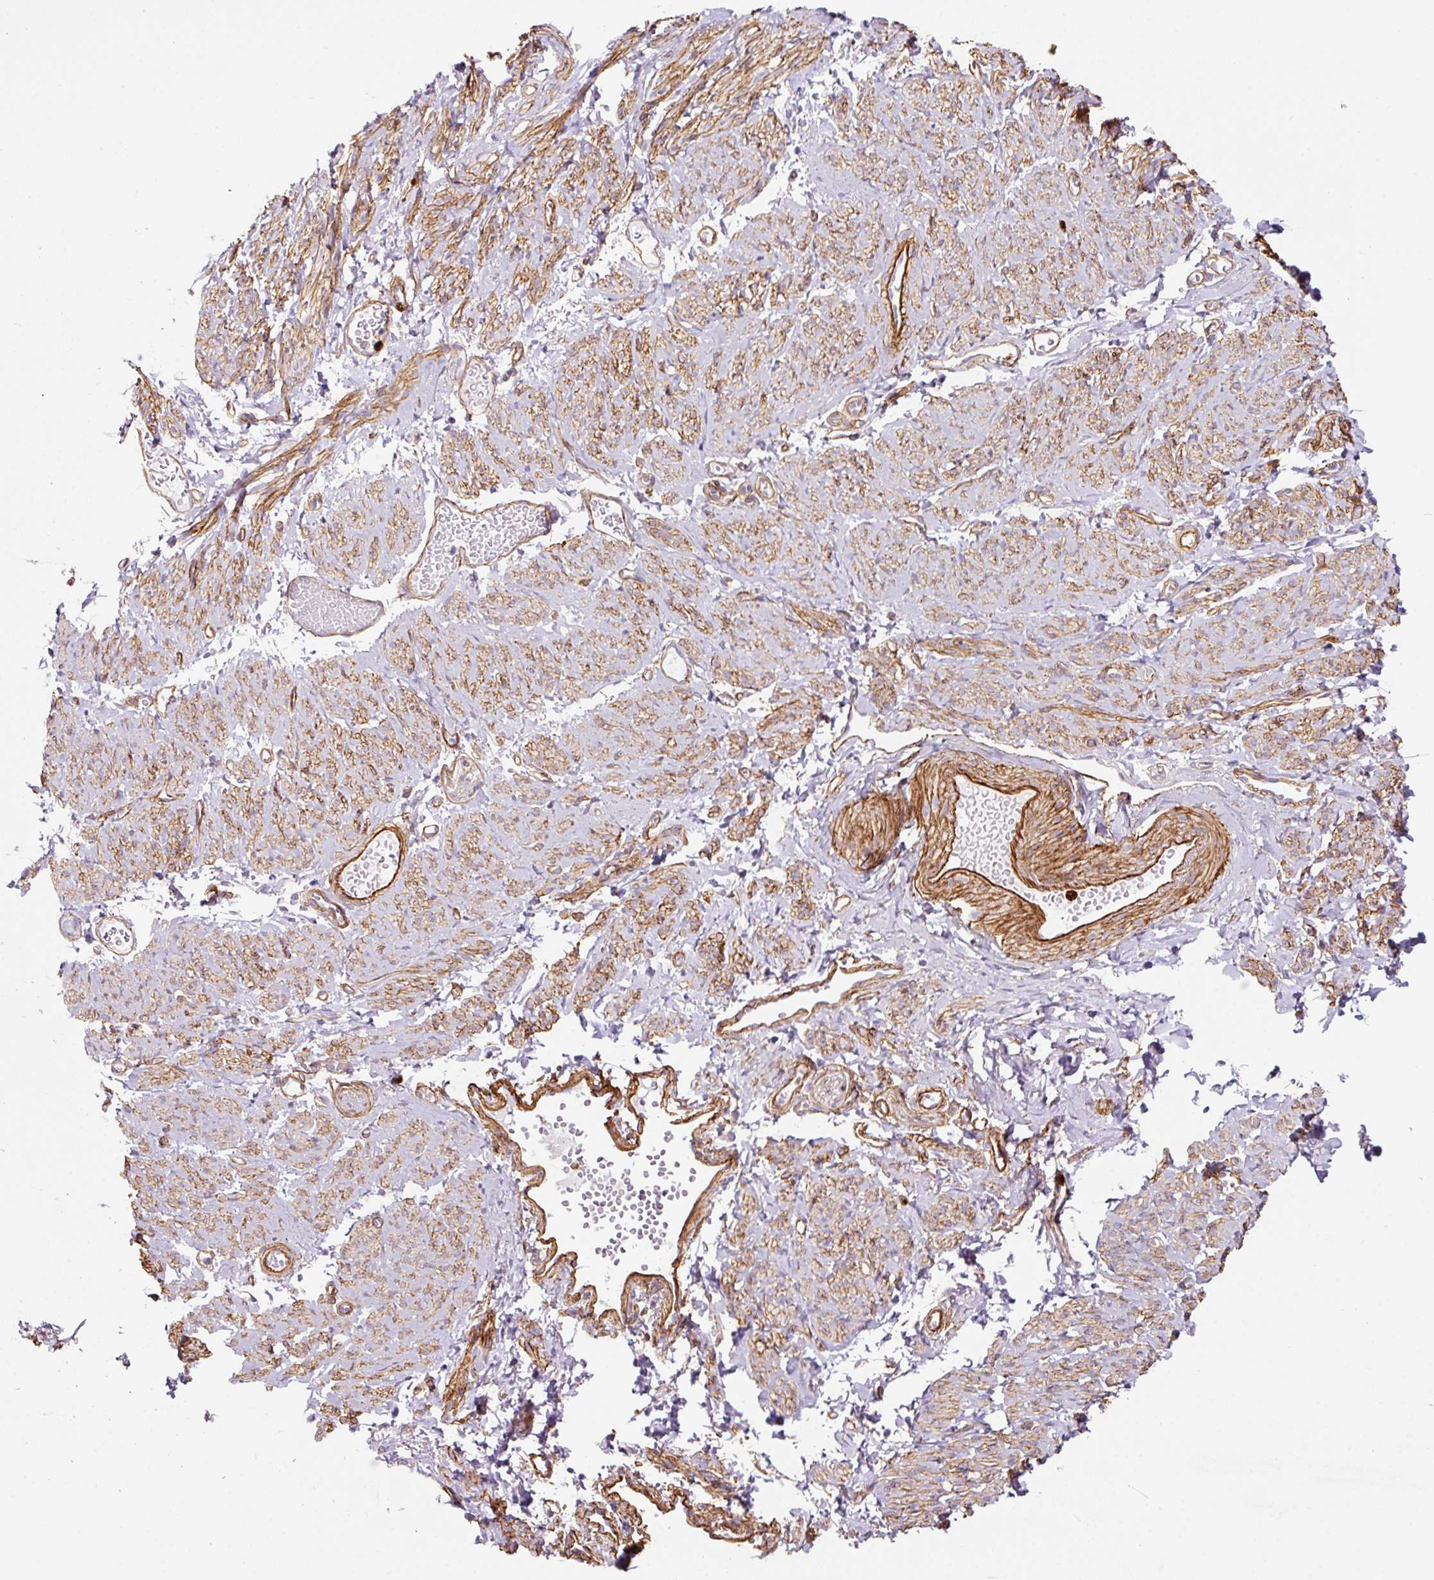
{"staining": {"intensity": "moderate", "quantity": ">75%", "location": "cytoplasmic/membranous"}, "tissue": "smooth muscle", "cell_type": "Smooth muscle cells", "image_type": "normal", "snomed": [{"axis": "morphology", "description": "Normal tissue, NOS"}, {"axis": "topography", "description": "Smooth muscle"}], "caption": "This micrograph demonstrates immunohistochemistry staining of benign human smooth muscle, with medium moderate cytoplasmic/membranous staining in approximately >75% of smooth muscle cells.", "gene": "LOXL4", "patient": {"sex": "female", "age": 65}}